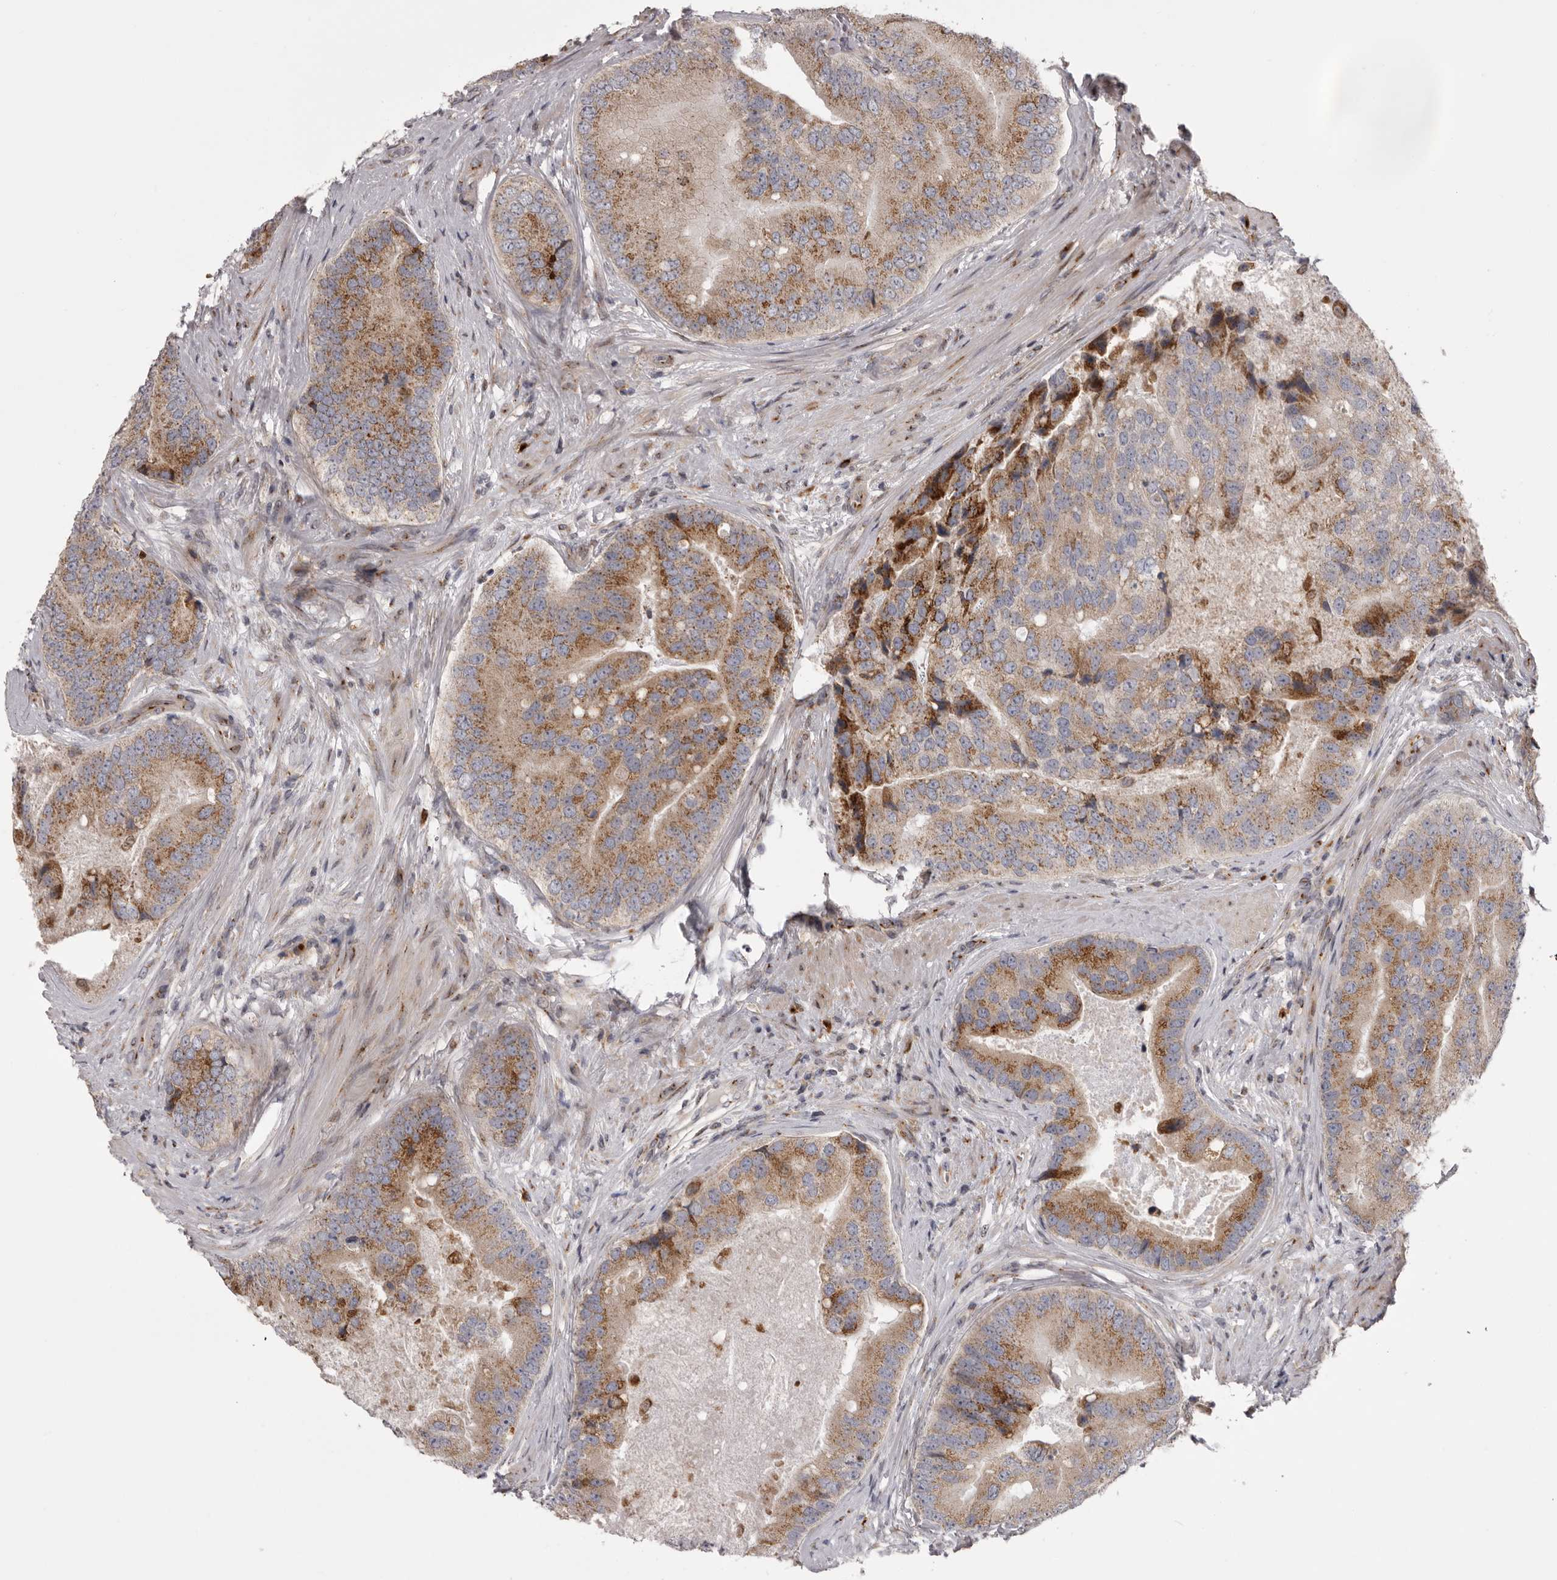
{"staining": {"intensity": "moderate", "quantity": ">75%", "location": "cytoplasmic/membranous"}, "tissue": "prostate cancer", "cell_type": "Tumor cells", "image_type": "cancer", "snomed": [{"axis": "morphology", "description": "Adenocarcinoma, High grade"}, {"axis": "topography", "description": "Prostate"}], "caption": "Immunohistochemistry (IHC) micrograph of prostate adenocarcinoma (high-grade) stained for a protein (brown), which exhibits medium levels of moderate cytoplasmic/membranous staining in approximately >75% of tumor cells.", "gene": "WDR47", "patient": {"sex": "male", "age": 70}}